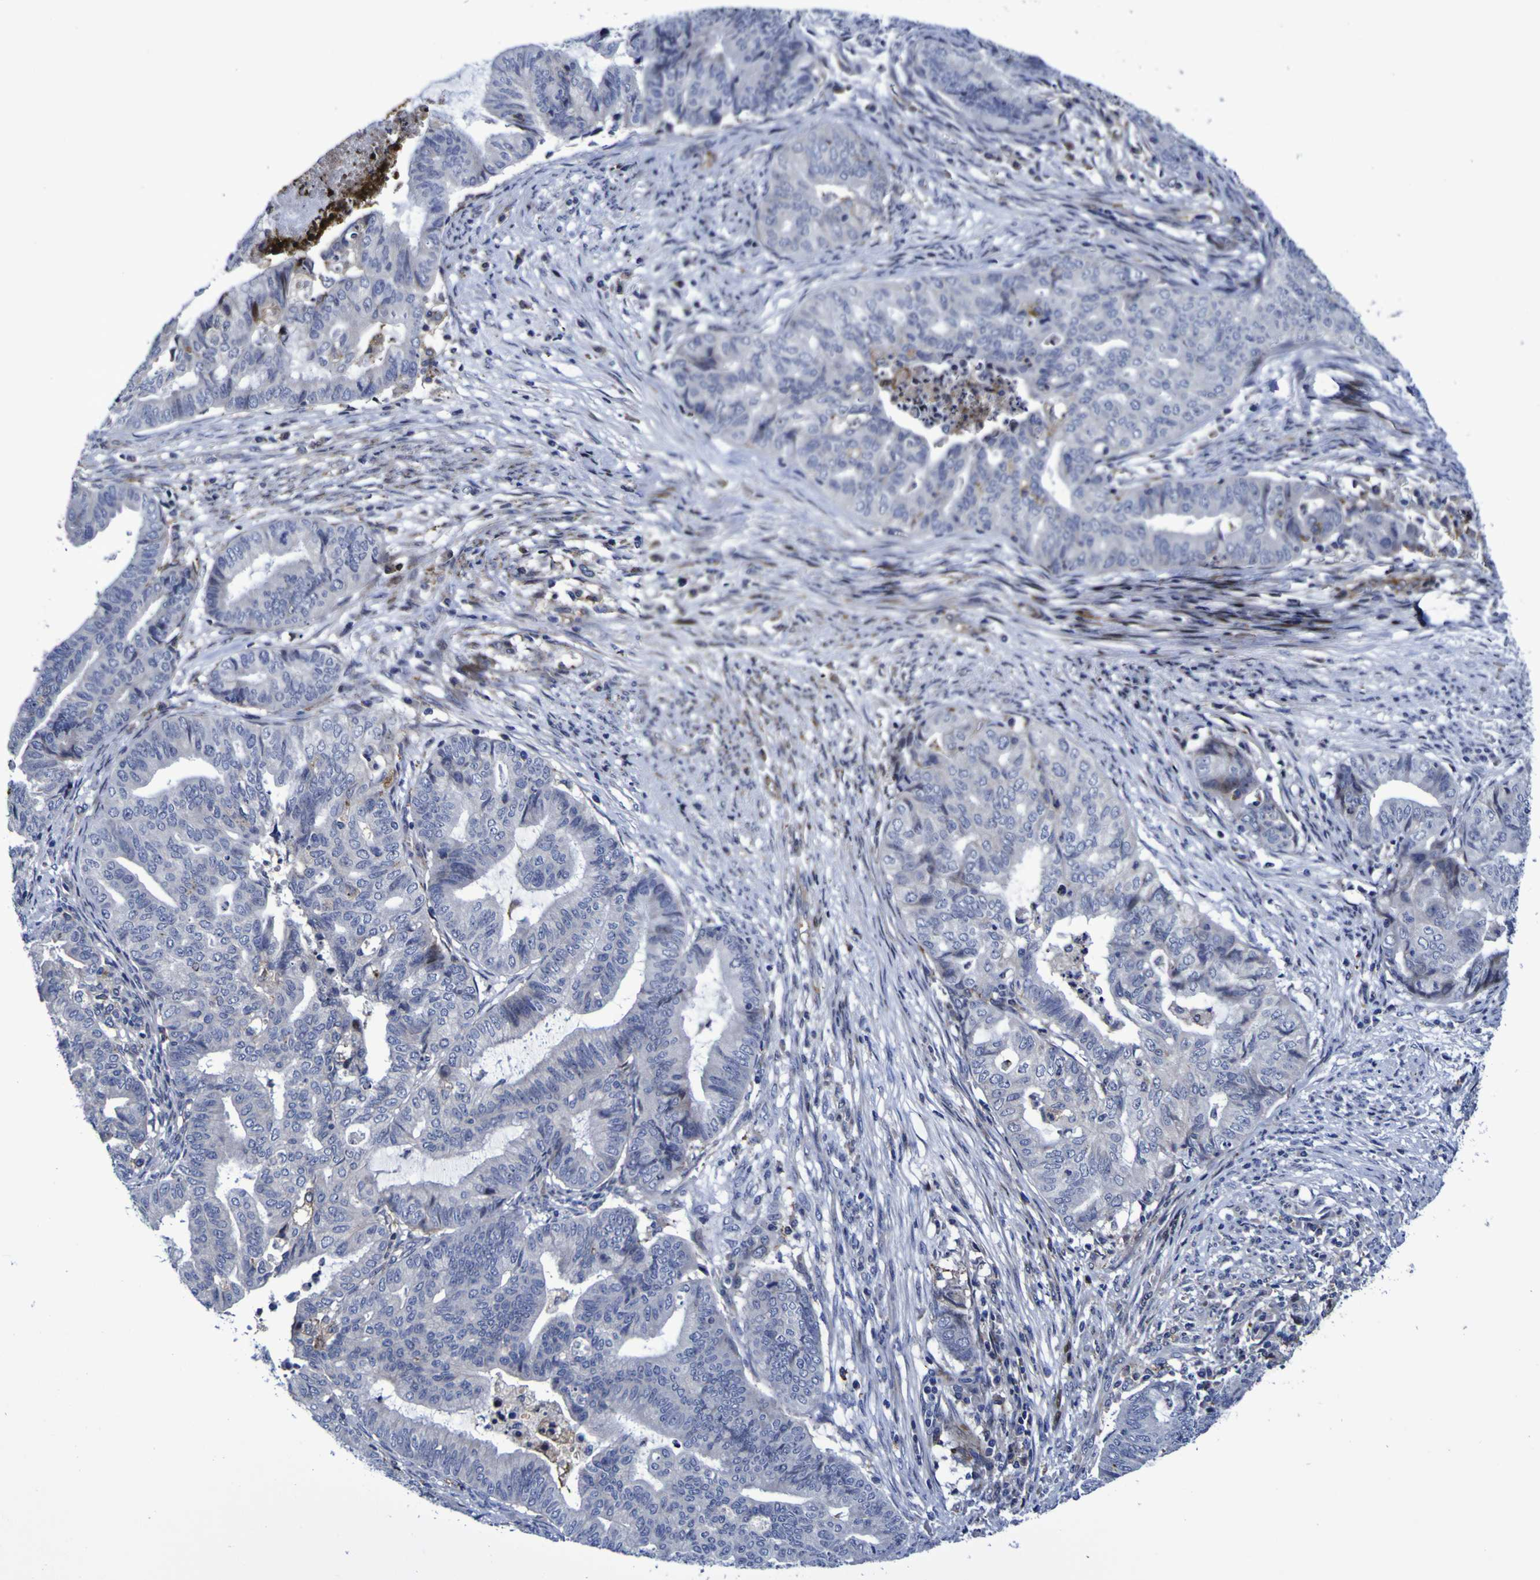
{"staining": {"intensity": "negative", "quantity": "none", "location": "none"}, "tissue": "endometrial cancer", "cell_type": "Tumor cells", "image_type": "cancer", "snomed": [{"axis": "morphology", "description": "Adenocarcinoma, NOS"}, {"axis": "topography", "description": "Endometrium"}], "caption": "Tumor cells show no significant staining in endometrial cancer (adenocarcinoma). (DAB IHC with hematoxylin counter stain).", "gene": "MGLL", "patient": {"sex": "female", "age": 79}}